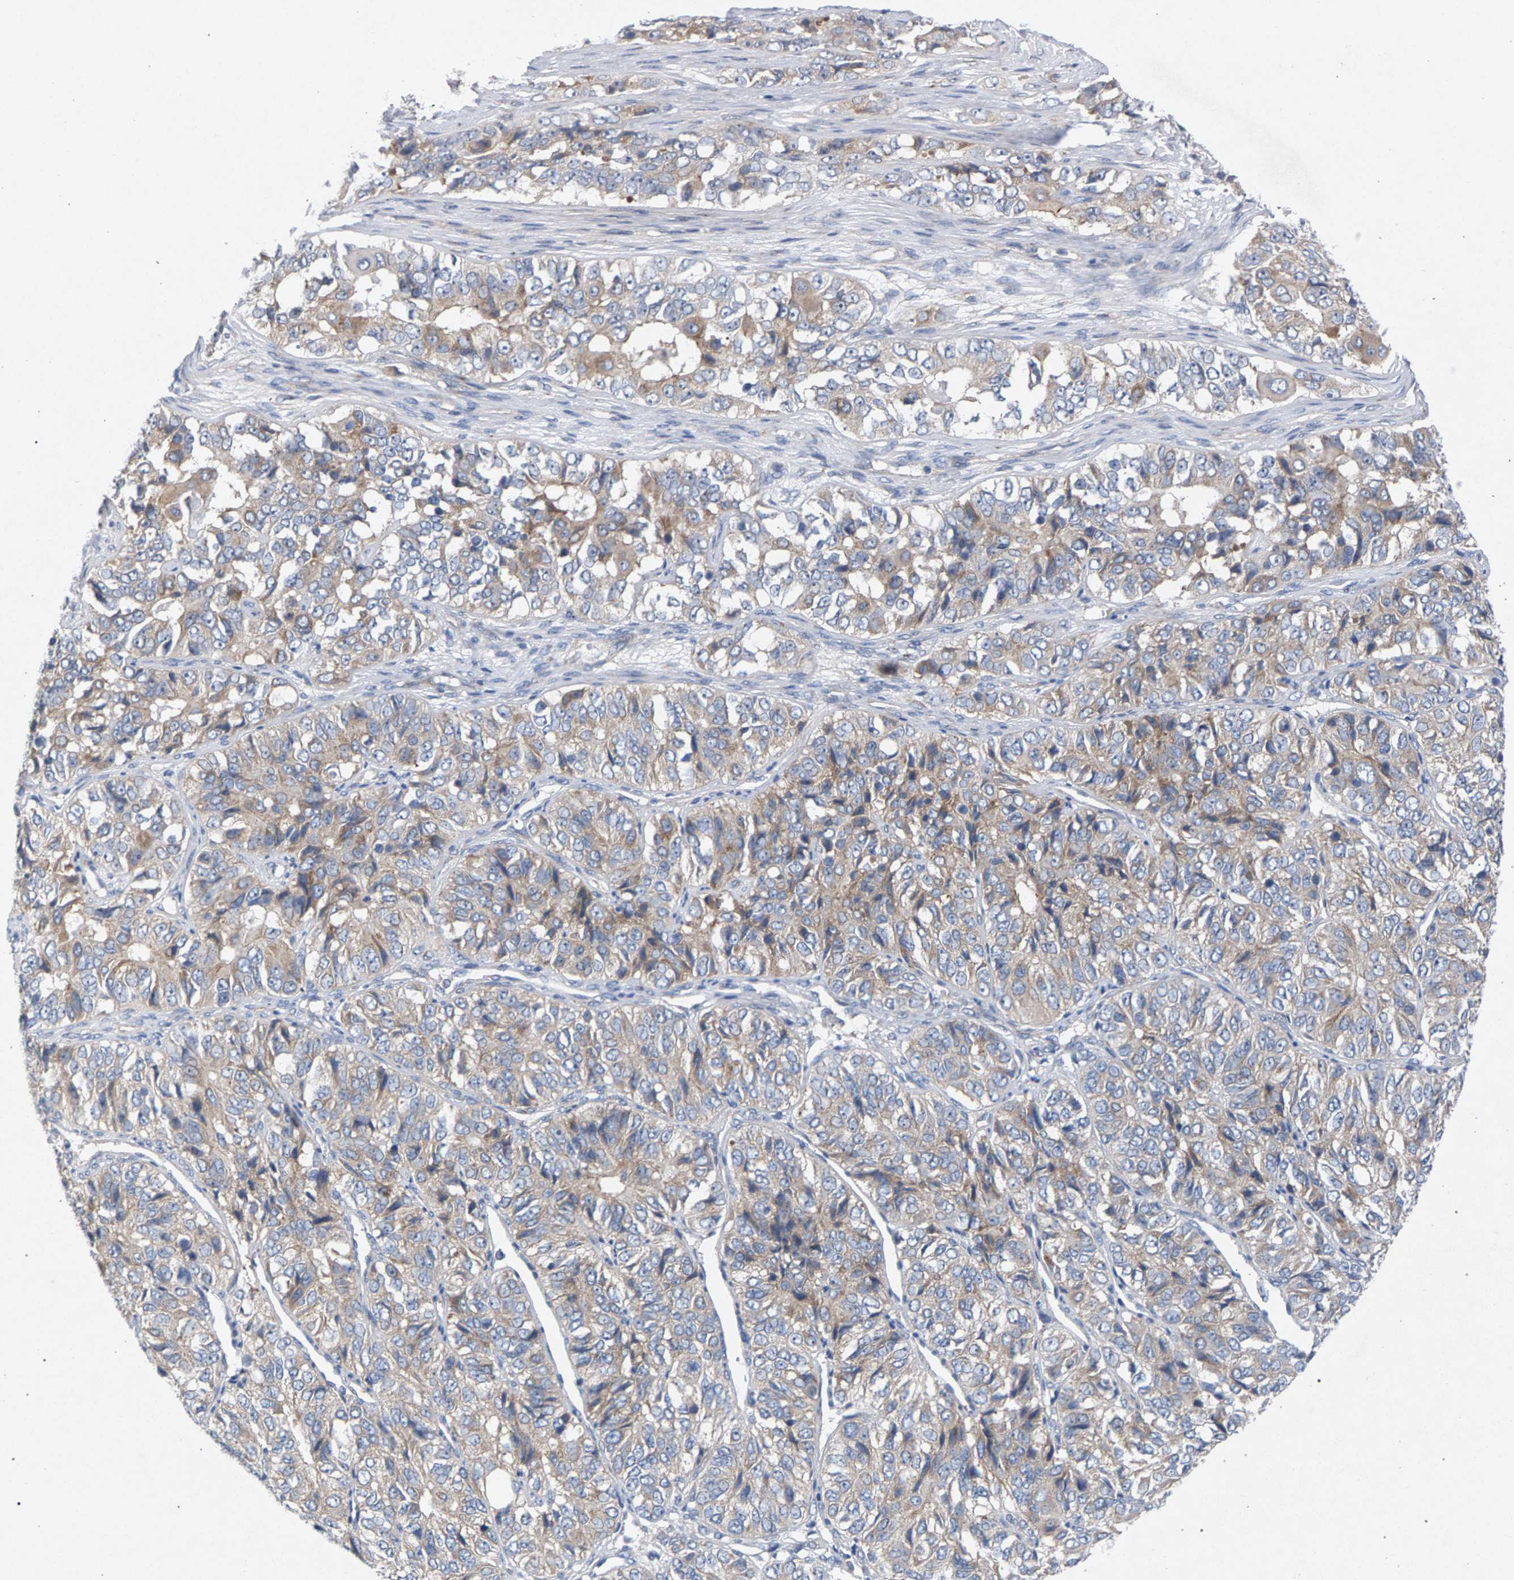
{"staining": {"intensity": "weak", "quantity": "25%-75%", "location": "cytoplasmic/membranous"}, "tissue": "ovarian cancer", "cell_type": "Tumor cells", "image_type": "cancer", "snomed": [{"axis": "morphology", "description": "Carcinoma, endometroid"}, {"axis": "topography", "description": "Ovary"}], "caption": "Immunohistochemistry (DAB (3,3'-diaminobenzidine)) staining of human ovarian endometroid carcinoma displays weak cytoplasmic/membranous protein positivity in approximately 25%-75% of tumor cells.", "gene": "MAMDC2", "patient": {"sex": "female", "age": 51}}